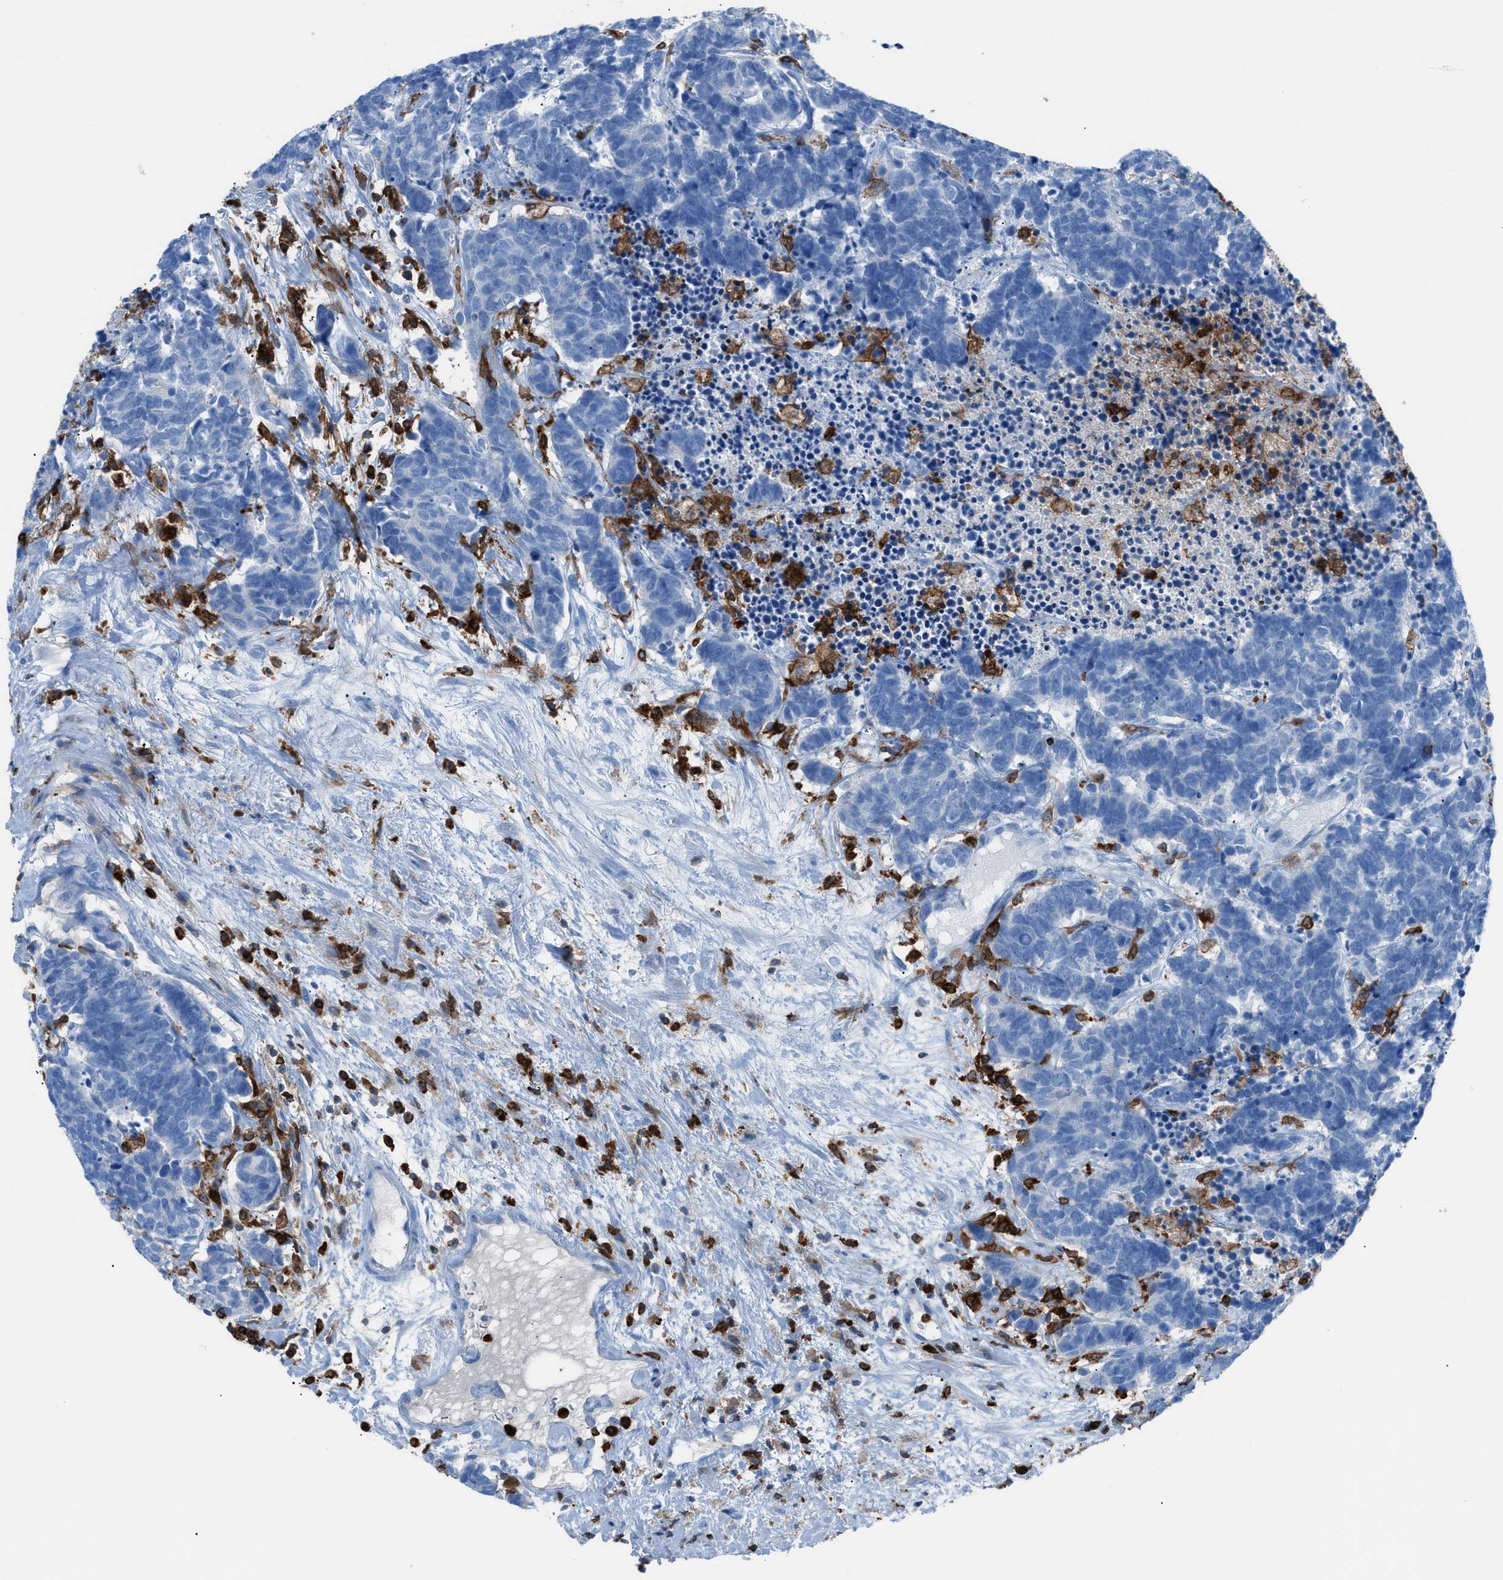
{"staining": {"intensity": "negative", "quantity": "none", "location": "none"}, "tissue": "carcinoid", "cell_type": "Tumor cells", "image_type": "cancer", "snomed": [{"axis": "morphology", "description": "Carcinoma, NOS"}, {"axis": "morphology", "description": "Carcinoid, malignant, NOS"}, {"axis": "topography", "description": "Urinary bladder"}], "caption": "Carcinoid was stained to show a protein in brown. There is no significant positivity in tumor cells.", "gene": "ITGB2", "patient": {"sex": "male", "age": 57}}